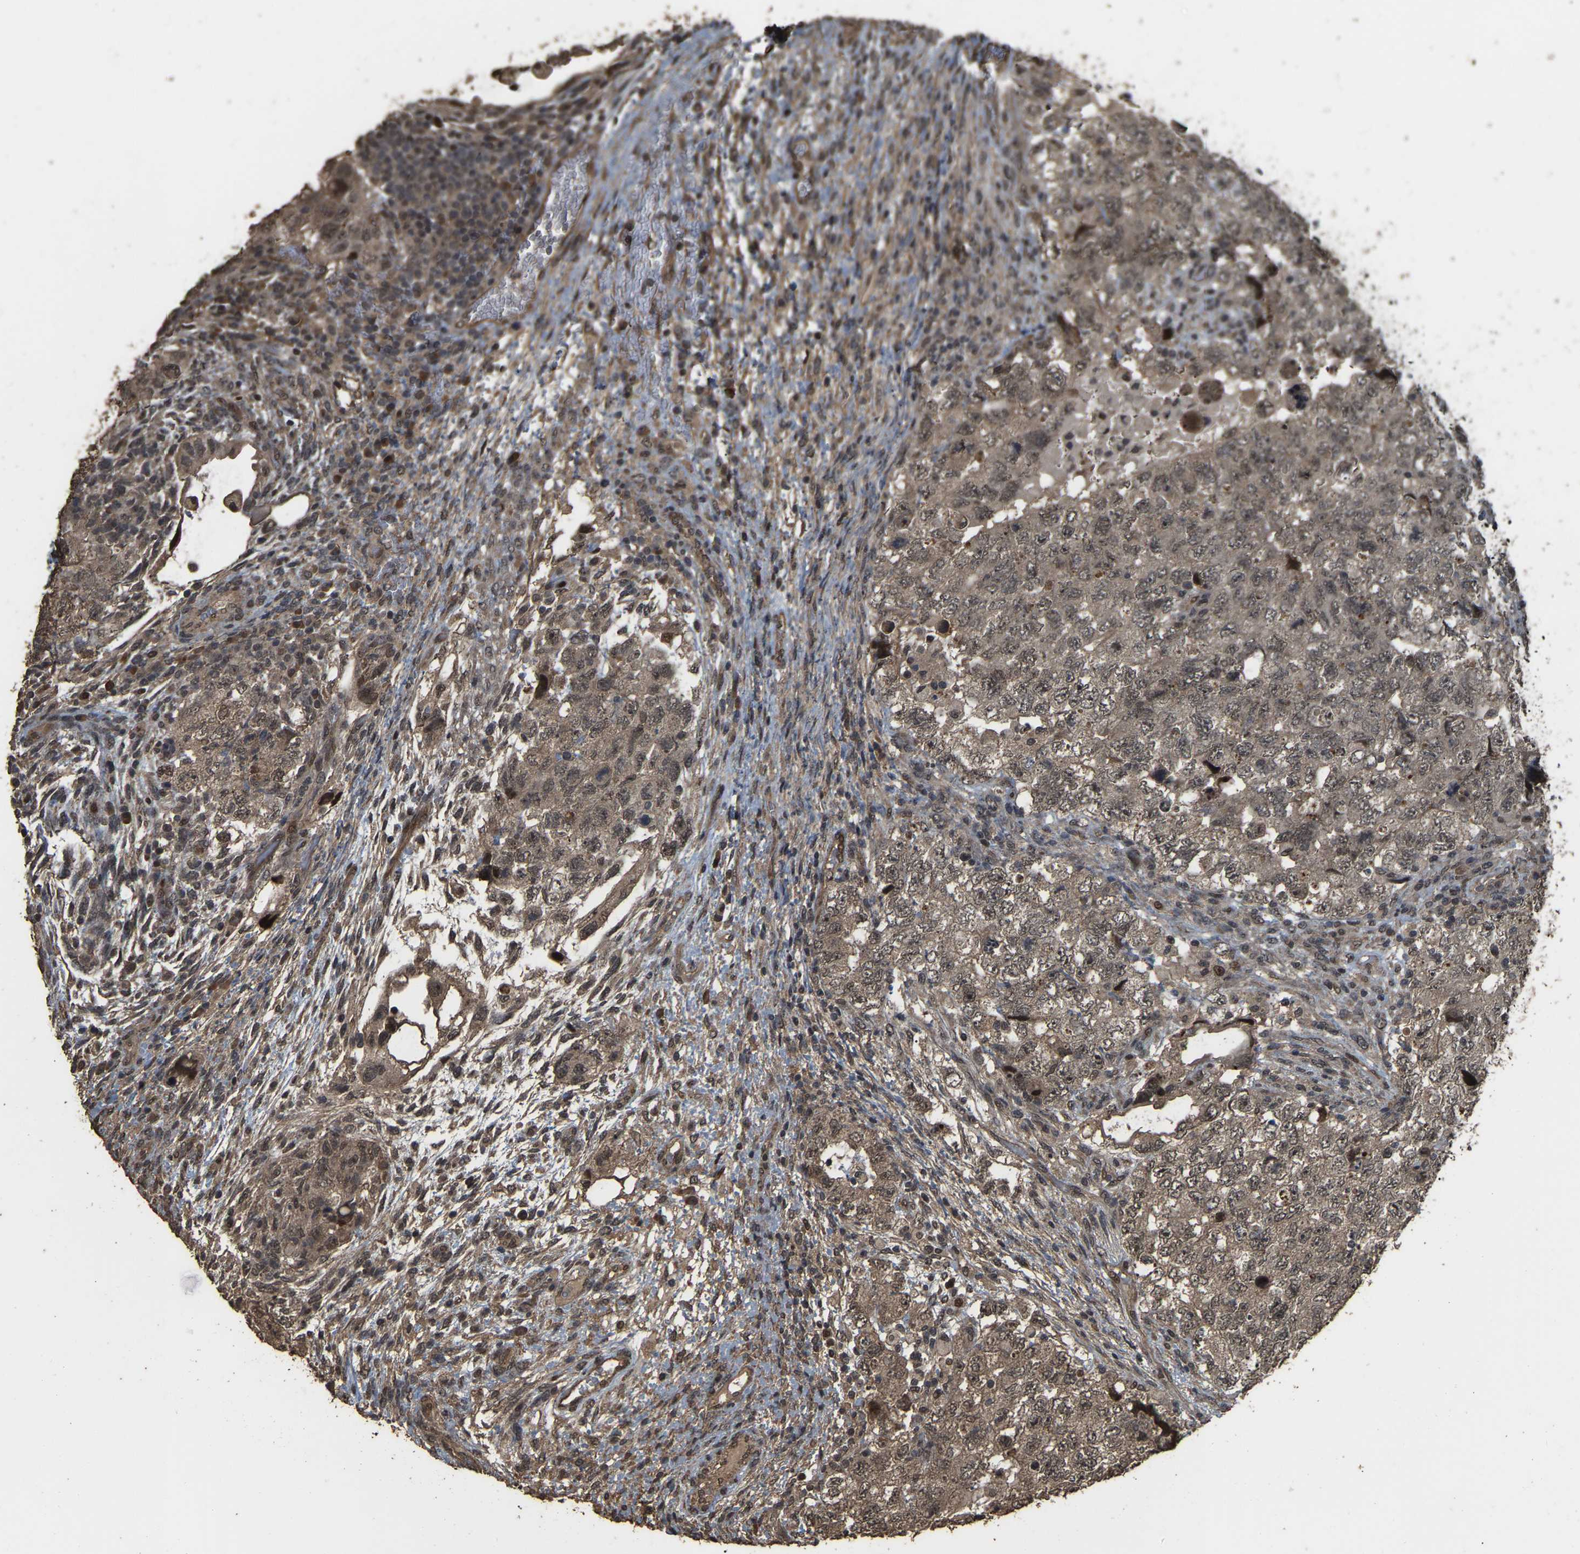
{"staining": {"intensity": "weak", "quantity": ">75%", "location": "cytoplasmic/membranous"}, "tissue": "testis cancer", "cell_type": "Tumor cells", "image_type": "cancer", "snomed": [{"axis": "morphology", "description": "Carcinoma, Embryonal, NOS"}, {"axis": "topography", "description": "Testis"}], "caption": "Immunohistochemistry of human testis cancer demonstrates low levels of weak cytoplasmic/membranous staining in about >75% of tumor cells.", "gene": "ARHGAP23", "patient": {"sex": "male", "age": 36}}